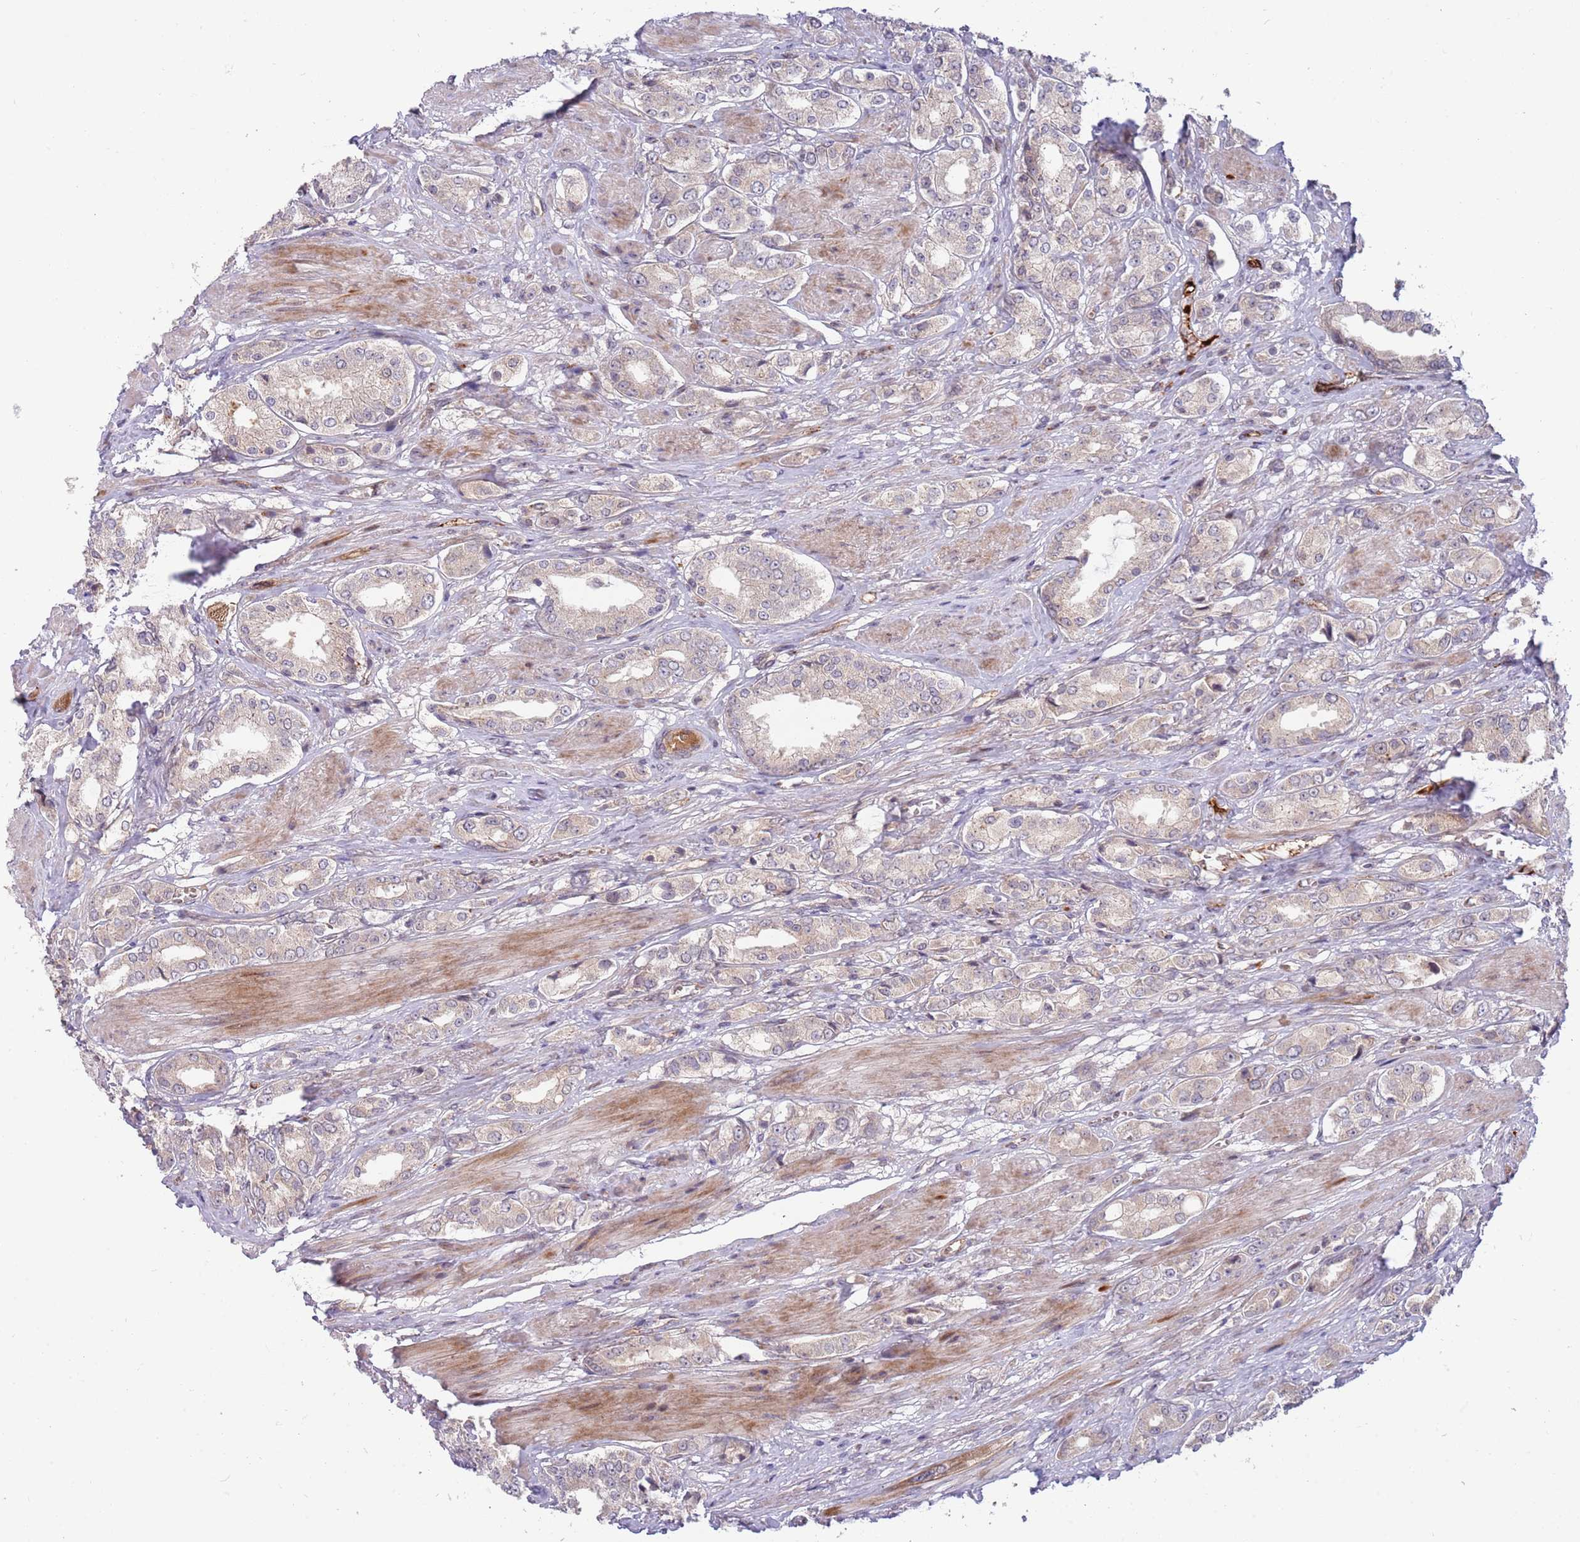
{"staining": {"intensity": "negative", "quantity": "none", "location": "none"}, "tissue": "prostate cancer", "cell_type": "Tumor cells", "image_type": "cancer", "snomed": [{"axis": "morphology", "description": "Adenocarcinoma, High grade"}, {"axis": "topography", "description": "Prostate and seminal vesicle, NOS"}], "caption": "Immunohistochemistry (IHC) photomicrograph of neoplastic tissue: prostate cancer stained with DAB (3,3'-diaminobenzidine) demonstrates no significant protein staining in tumor cells. (Immunohistochemistry (IHC), brightfield microscopy, high magnification).", "gene": "NT5DC4", "patient": {"sex": "male", "age": 64}}